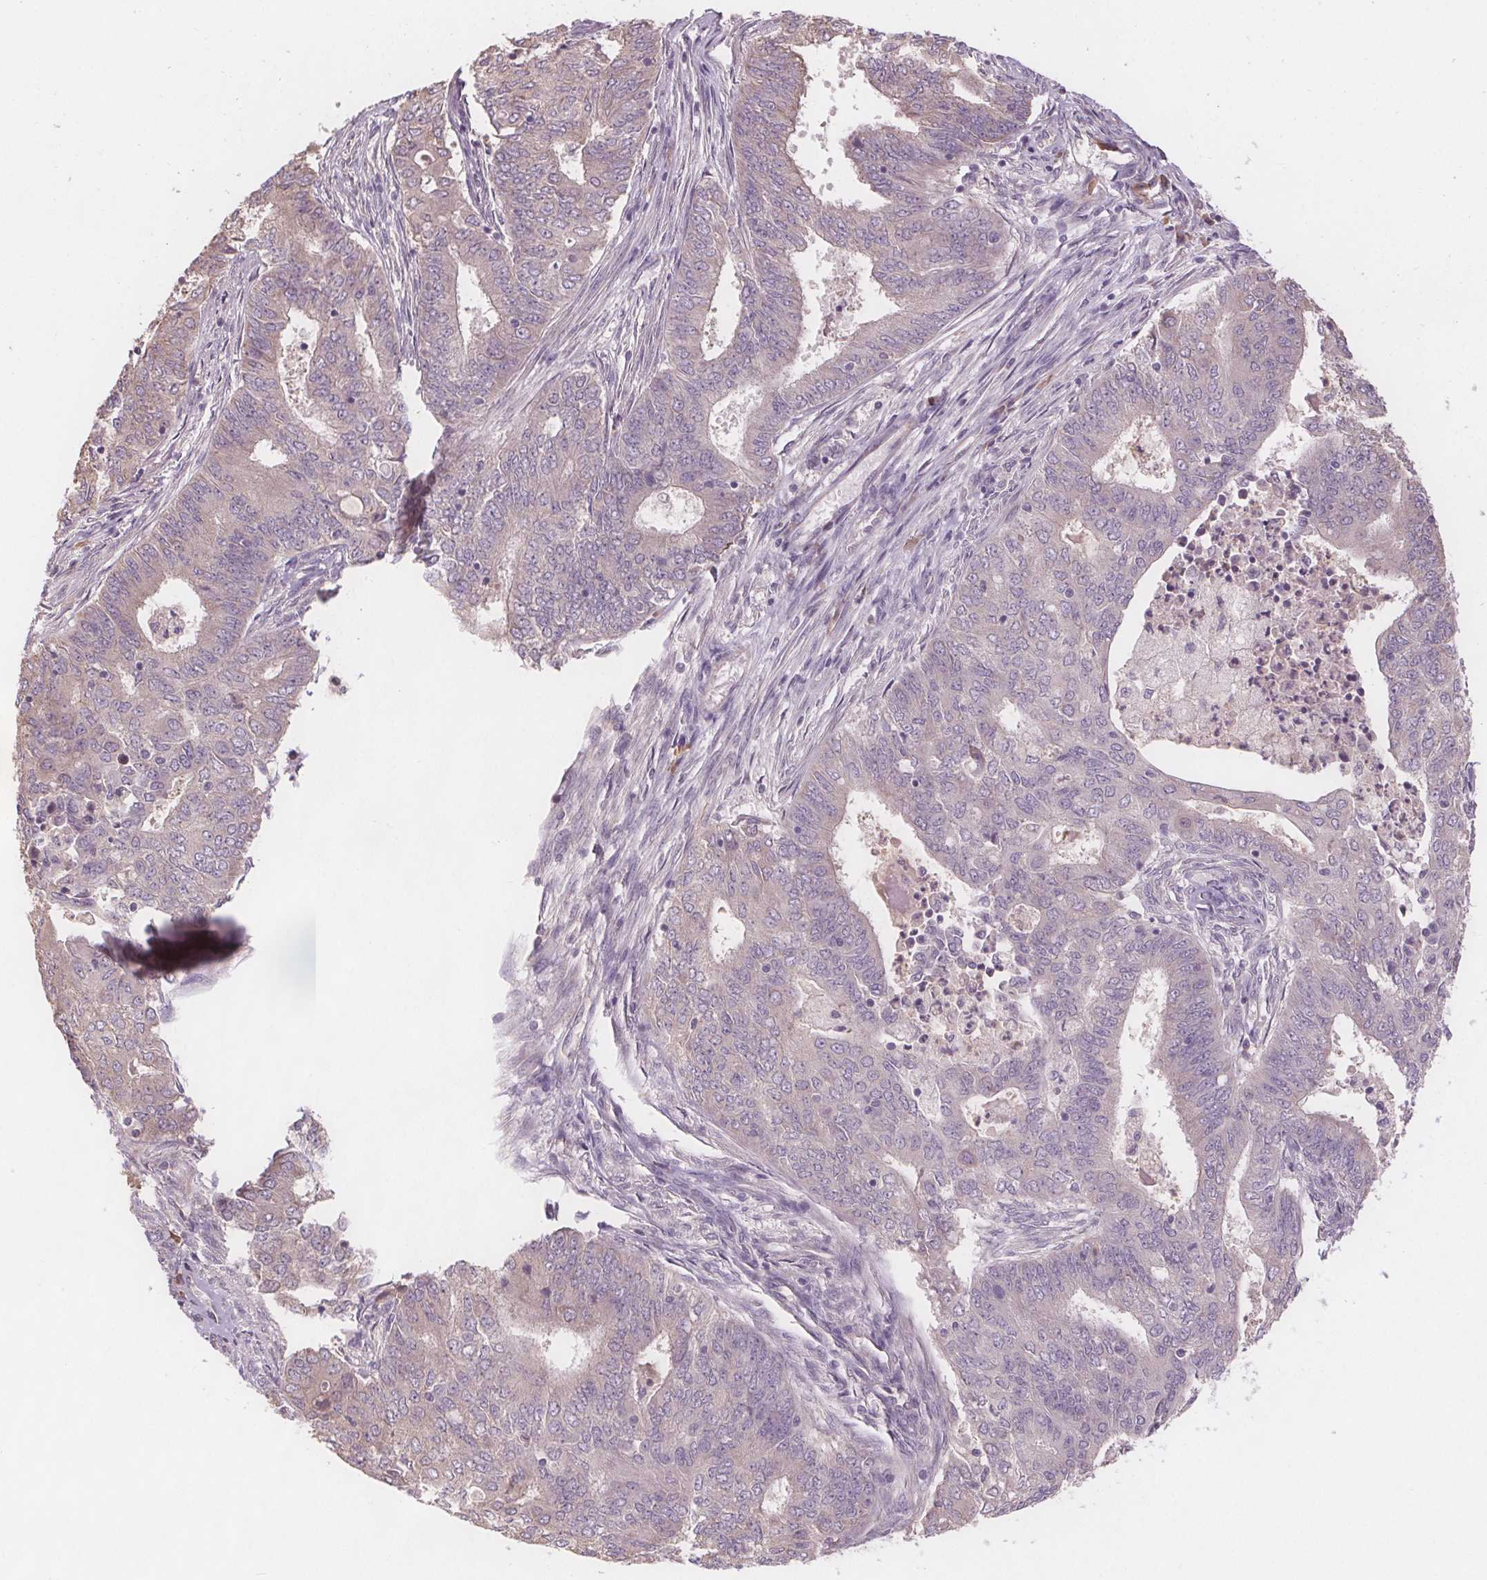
{"staining": {"intensity": "negative", "quantity": "none", "location": "none"}, "tissue": "endometrial cancer", "cell_type": "Tumor cells", "image_type": "cancer", "snomed": [{"axis": "morphology", "description": "Adenocarcinoma, NOS"}, {"axis": "topography", "description": "Endometrium"}], "caption": "This is an immunohistochemistry (IHC) histopathology image of human adenocarcinoma (endometrial). There is no staining in tumor cells.", "gene": "TMEM80", "patient": {"sex": "female", "age": 62}}